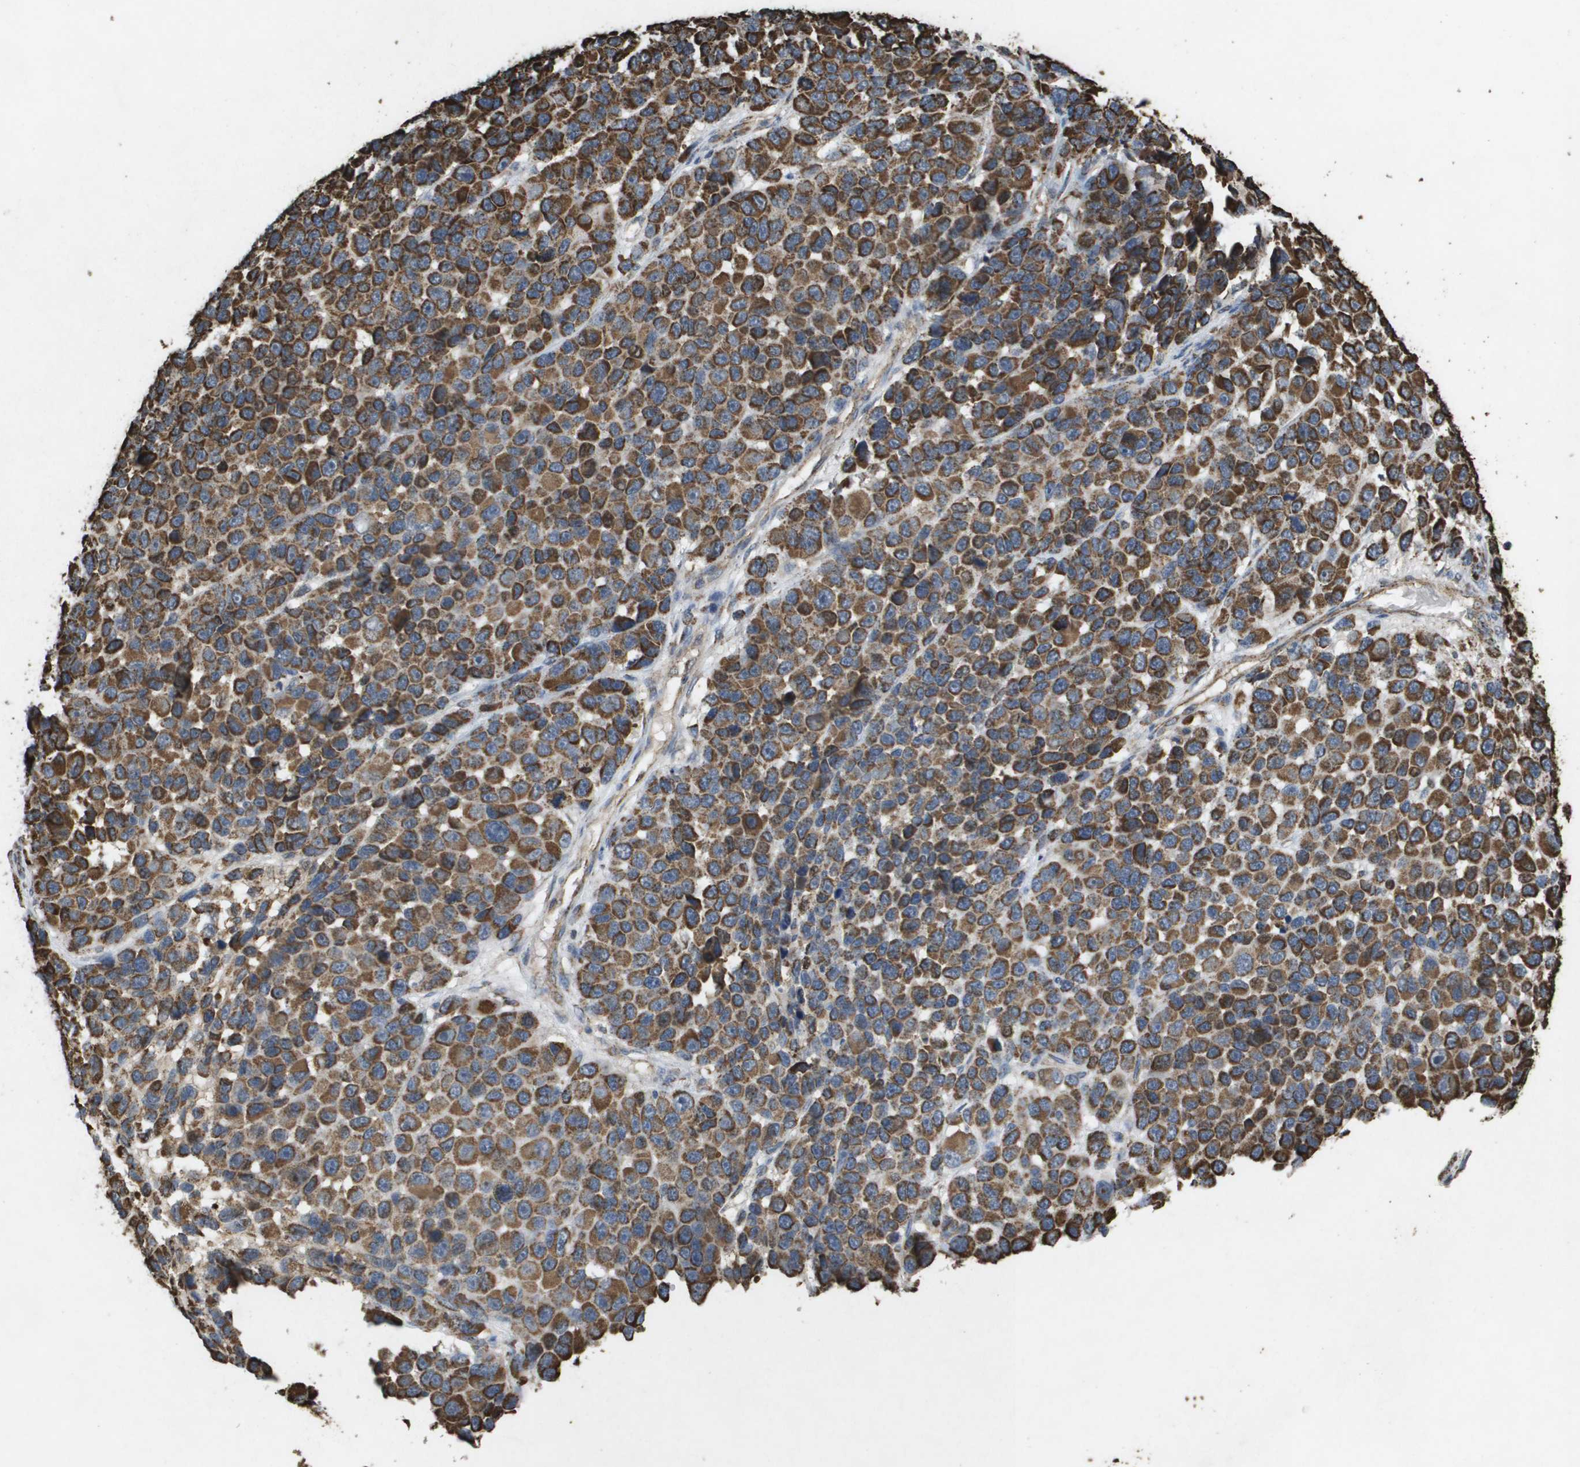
{"staining": {"intensity": "moderate", "quantity": ">75%", "location": "cytoplasmic/membranous"}, "tissue": "melanoma", "cell_type": "Tumor cells", "image_type": "cancer", "snomed": [{"axis": "morphology", "description": "Malignant melanoma, NOS"}, {"axis": "topography", "description": "Skin"}], "caption": "Human malignant melanoma stained with a protein marker reveals moderate staining in tumor cells.", "gene": "HSPE1", "patient": {"sex": "male", "age": 53}}